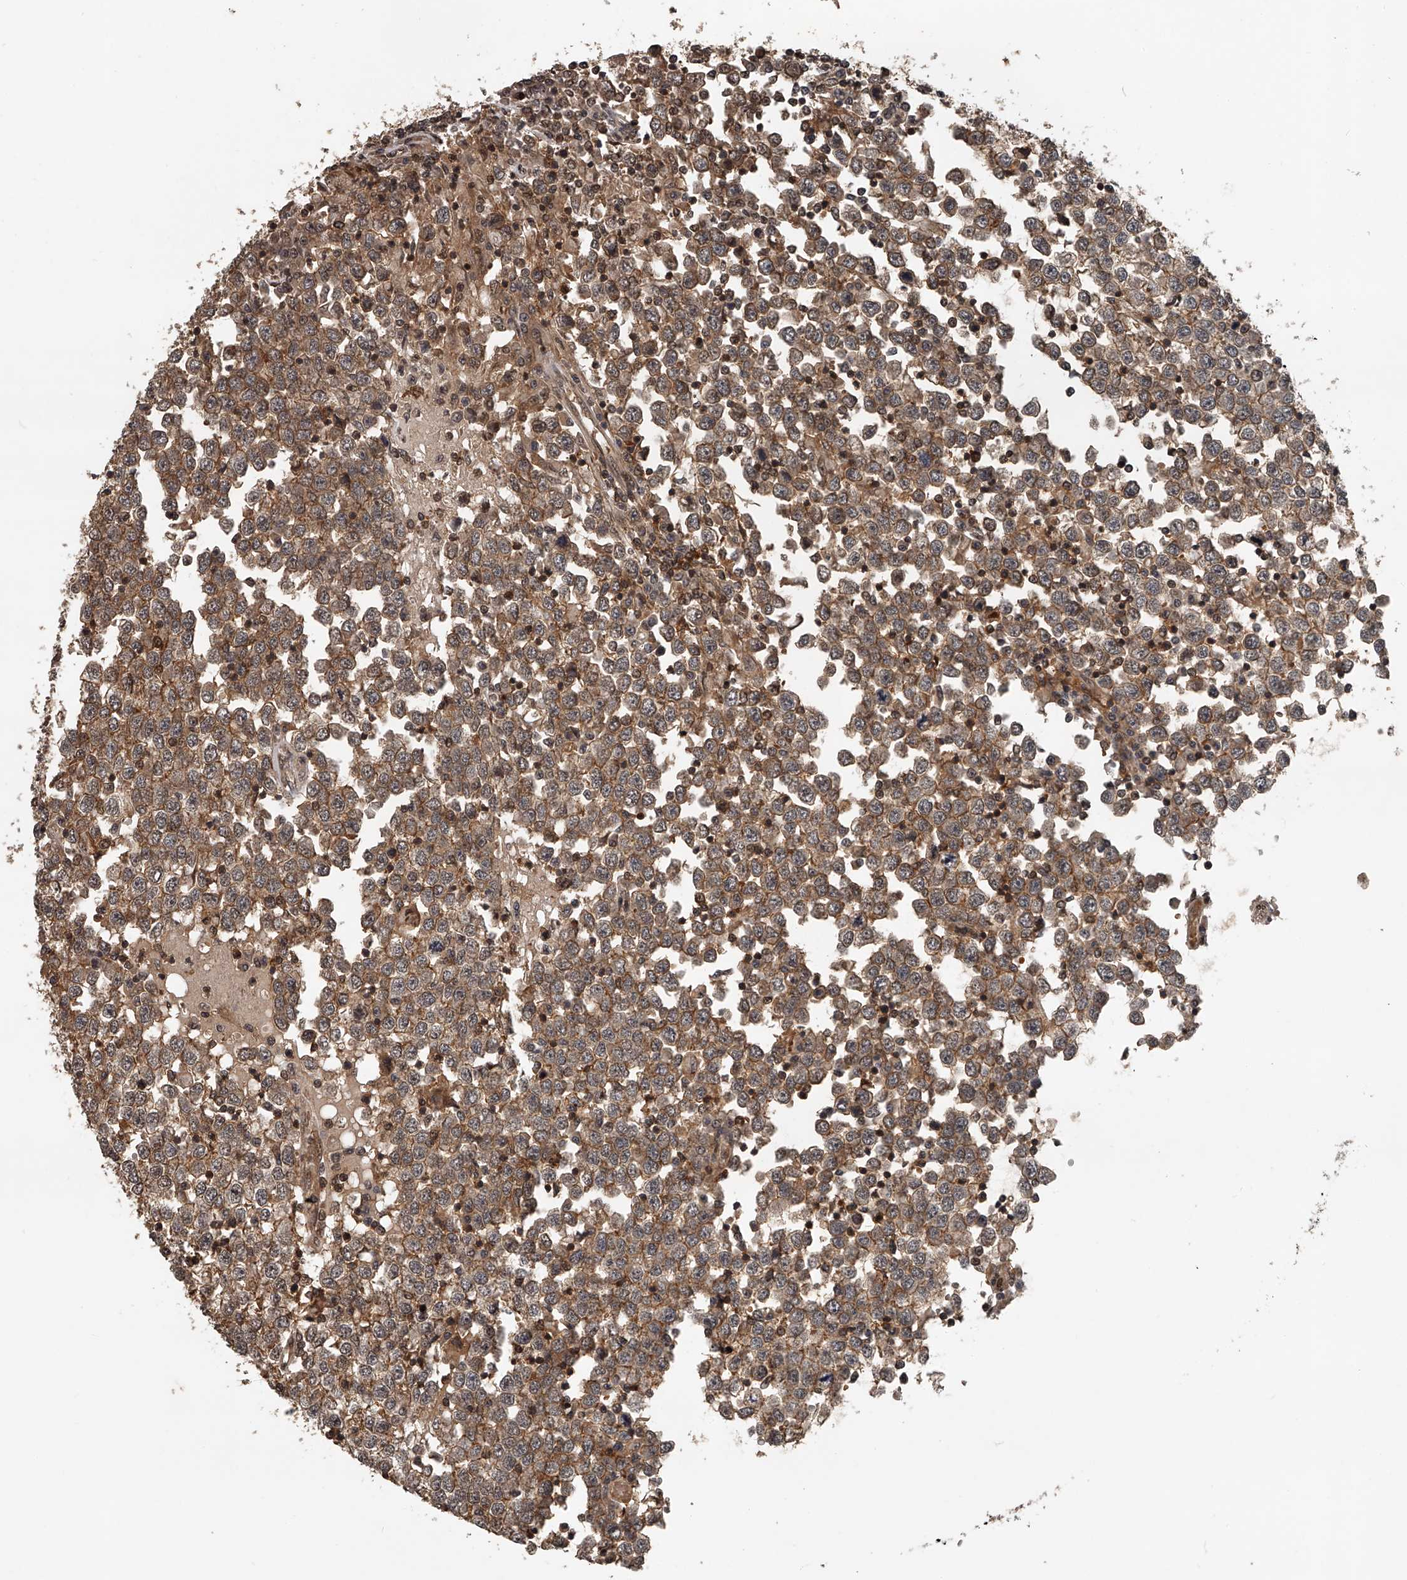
{"staining": {"intensity": "moderate", "quantity": ">75%", "location": "cytoplasmic/membranous"}, "tissue": "testis cancer", "cell_type": "Tumor cells", "image_type": "cancer", "snomed": [{"axis": "morphology", "description": "Seminoma, NOS"}, {"axis": "topography", "description": "Testis"}], "caption": "An image showing moderate cytoplasmic/membranous staining in about >75% of tumor cells in testis seminoma, as visualized by brown immunohistochemical staining.", "gene": "PLEKHG1", "patient": {"sex": "male", "age": 65}}